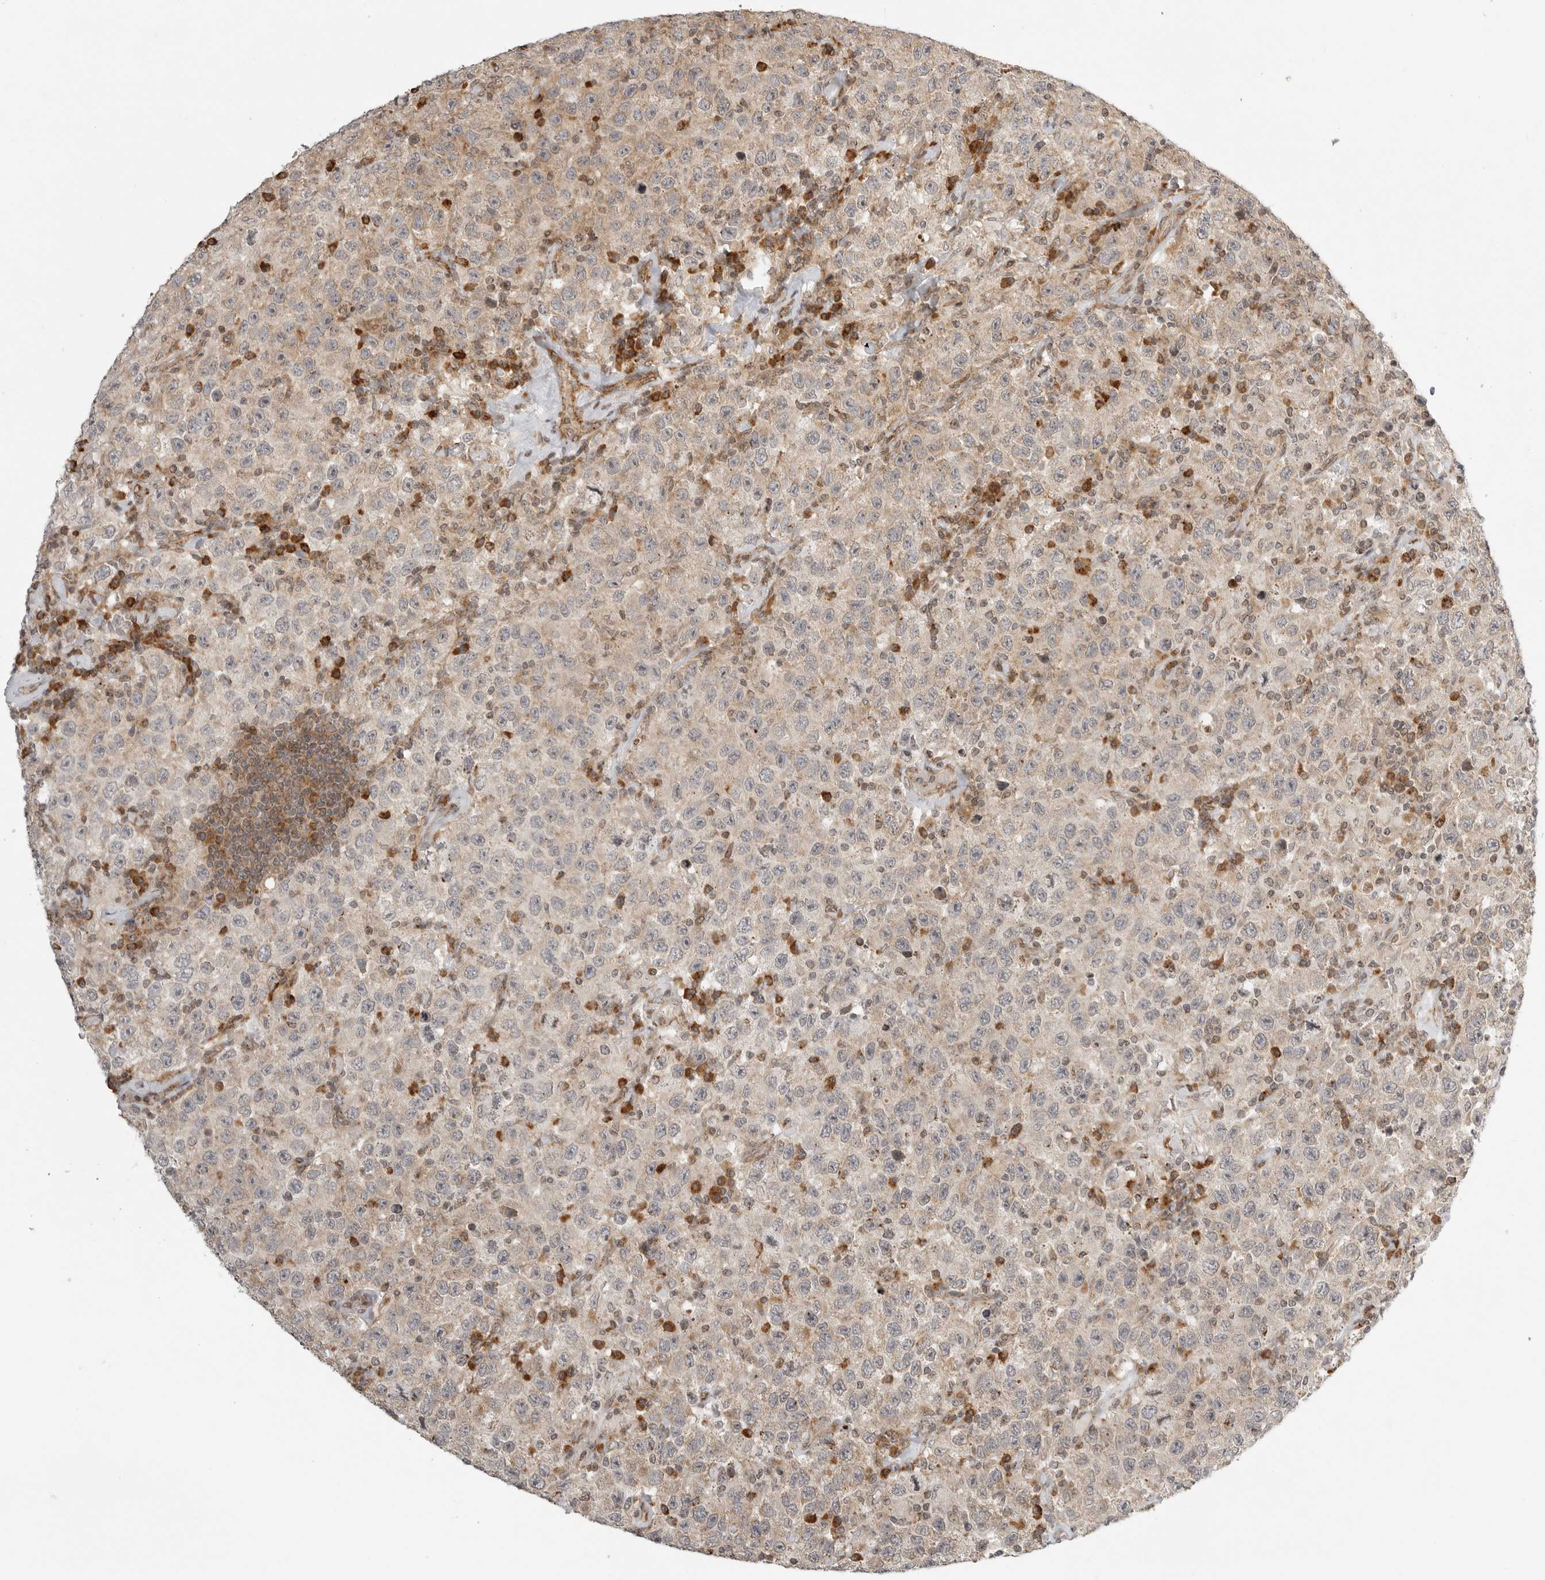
{"staining": {"intensity": "weak", "quantity": "25%-75%", "location": "cytoplasmic/membranous"}, "tissue": "testis cancer", "cell_type": "Tumor cells", "image_type": "cancer", "snomed": [{"axis": "morphology", "description": "Seminoma, NOS"}, {"axis": "topography", "description": "Testis"}], "caption": "Tumor cells demonstrate low levels of weak cytoplasmic/membranous expression in about 25%-75% of cells in testis cancer (seminoma).", "gene": "IDUA", "patient": {"sex": "male", "age": 41}}